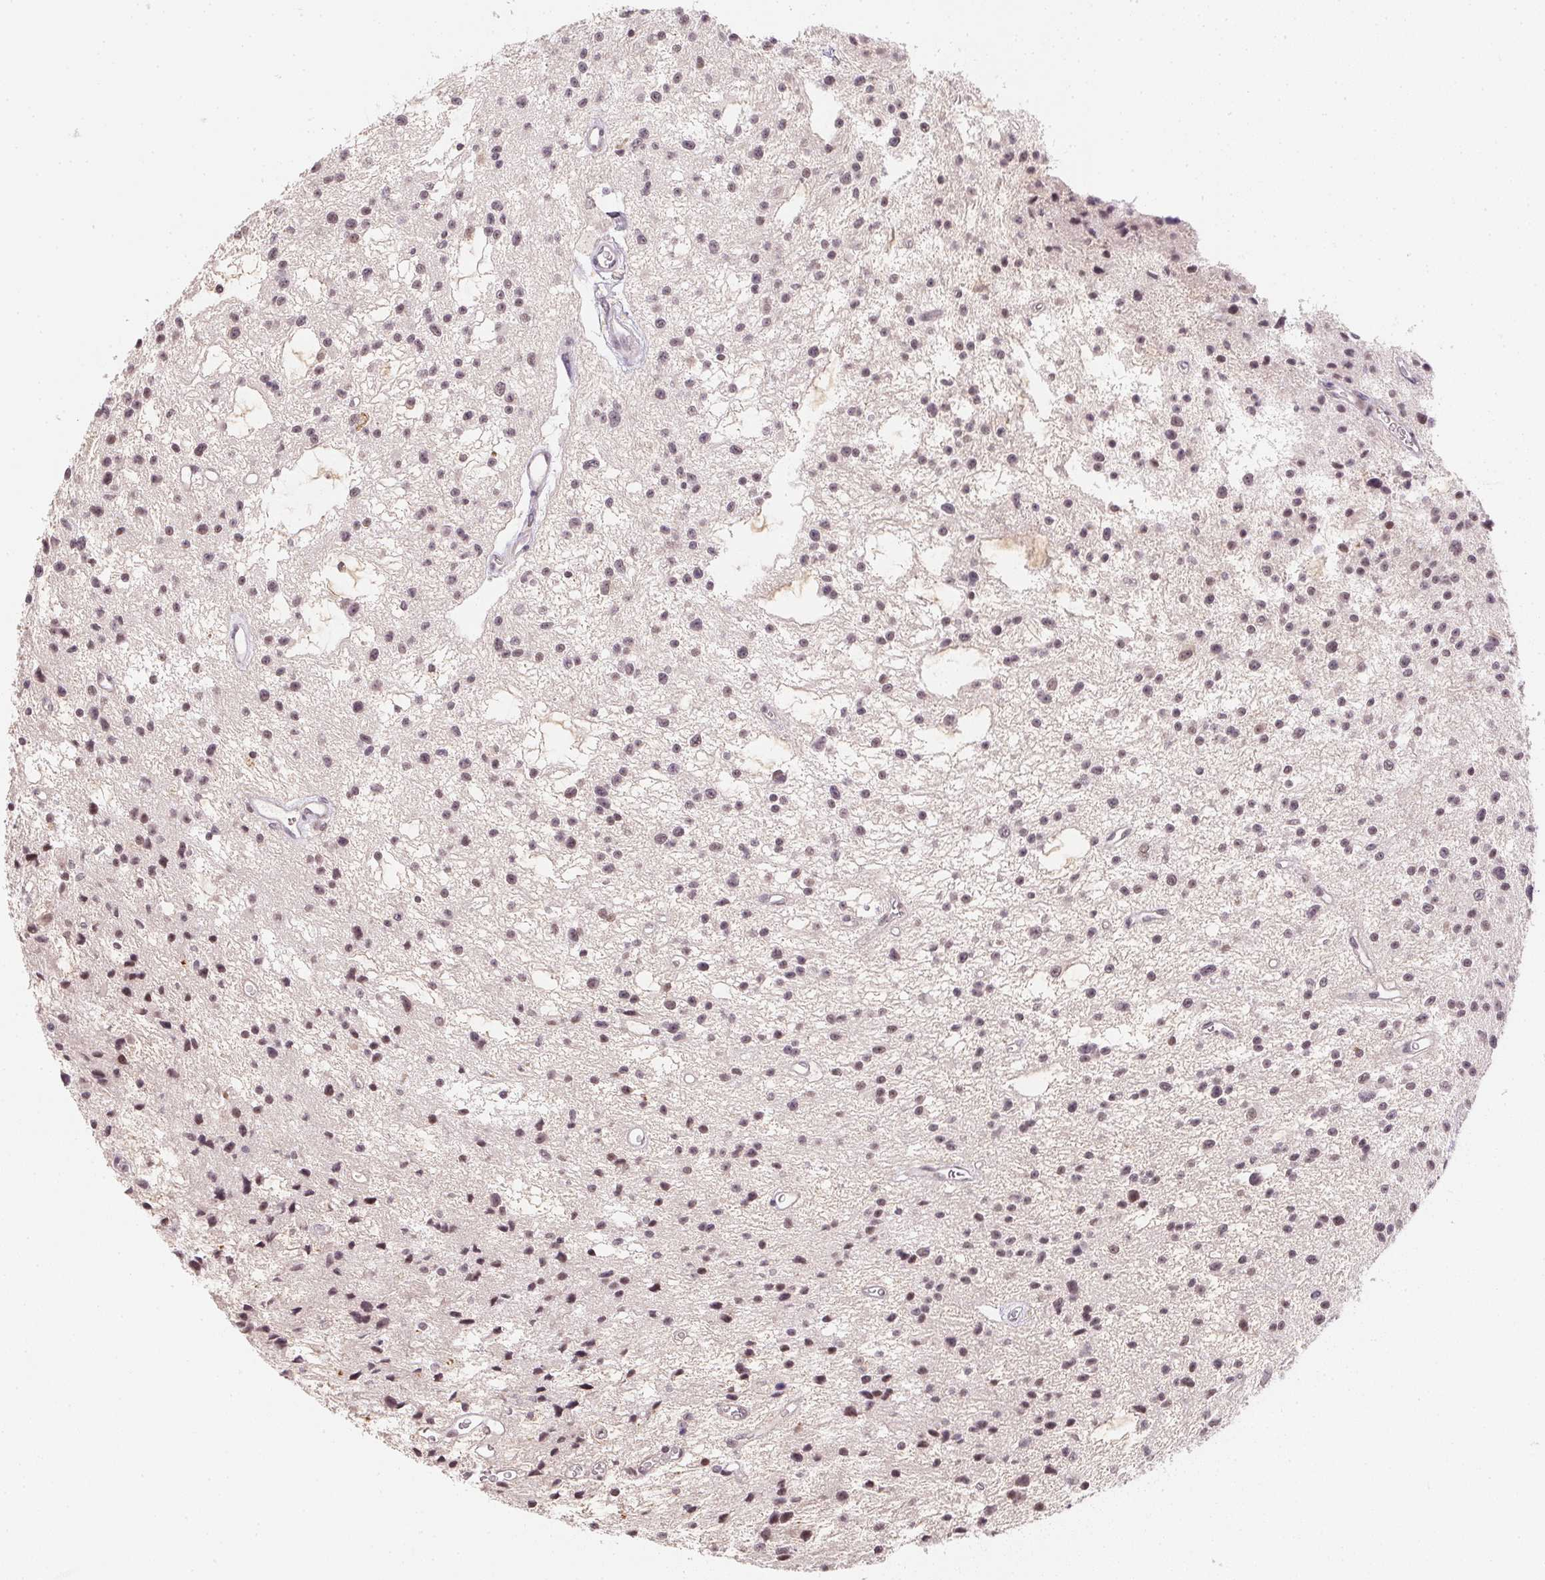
{"staining": {"intensity": "weak", "quantity": "25%-75%", "location": "nuclear"}, "tissue": "glioma", "cell_type": "Tumor cells", "image_type": "cancer", "snomed": [{"axis": "morphology", "description": "Glioma, malignant, Low grade"}, {"axis": "topography", "description": "Brain"}], "caption": "Human glioma stained with a protein marker exhibits weak staining in tumor cells.", "gene": "KDM4D", "patient": {"sex": "male", "age": 43}}